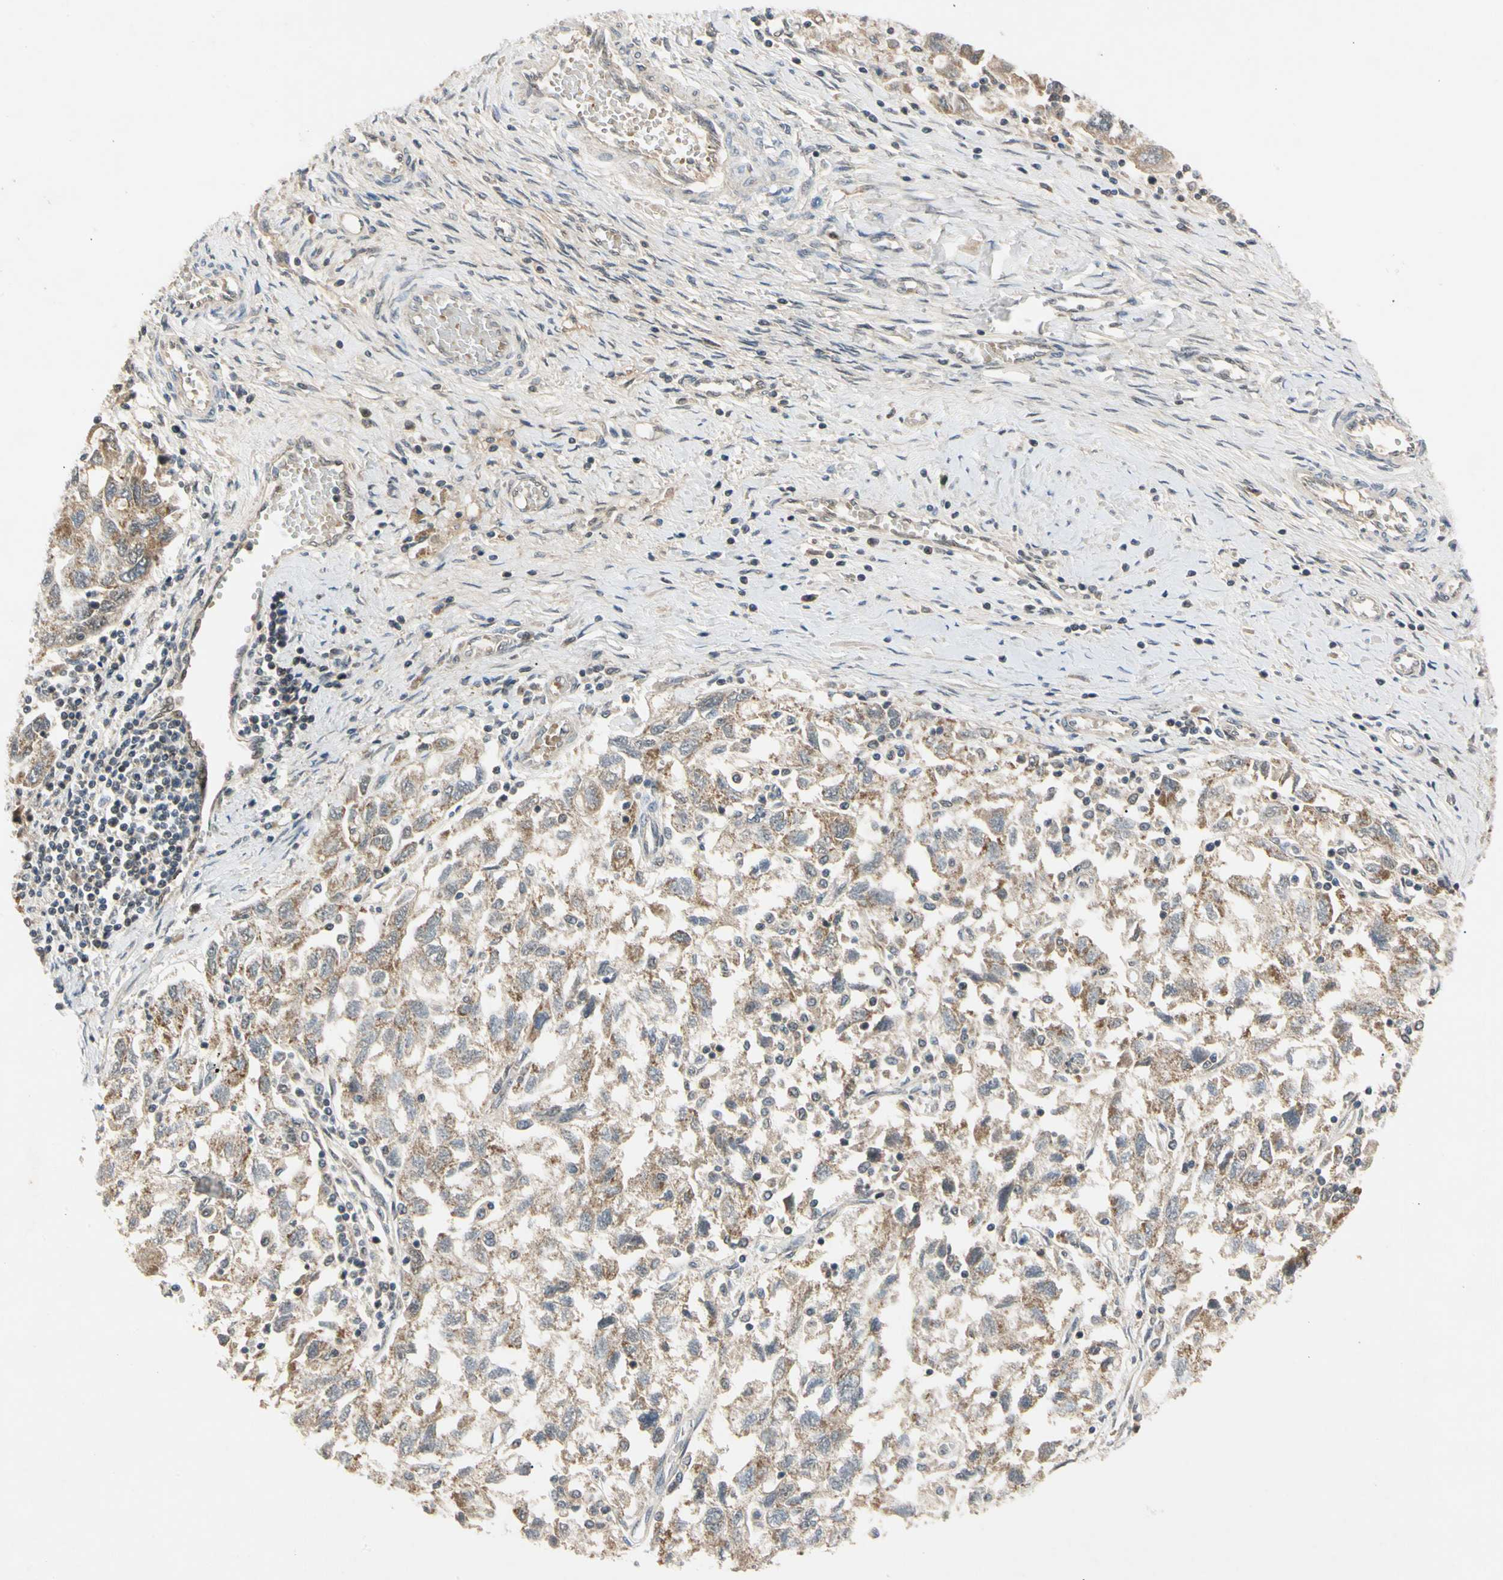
{"staining": {"intensity": "weak", "quantity": ">75%", "location": "cytoplasmic/membranous"}, "tissue": "ovarian cancer", "cell_type": "Tumor cells", "image_type": "cancer", "snomed": [{"axis": "morphology", "description": "Carcinoma, NOS"}, {"axis": "morphology", "description": "Cystadenocarcinoma, serous, NOS"}, {"axis": "topography", "description": "Ovary"}], "caption": "Ovarian carcinoma stained with a brown dye reveals weak cytoplasmic/membranous positive expression in about >75% of tumor cells.", "gene": "RIOX2", "patient": {"sex": "female", "age": 69}}